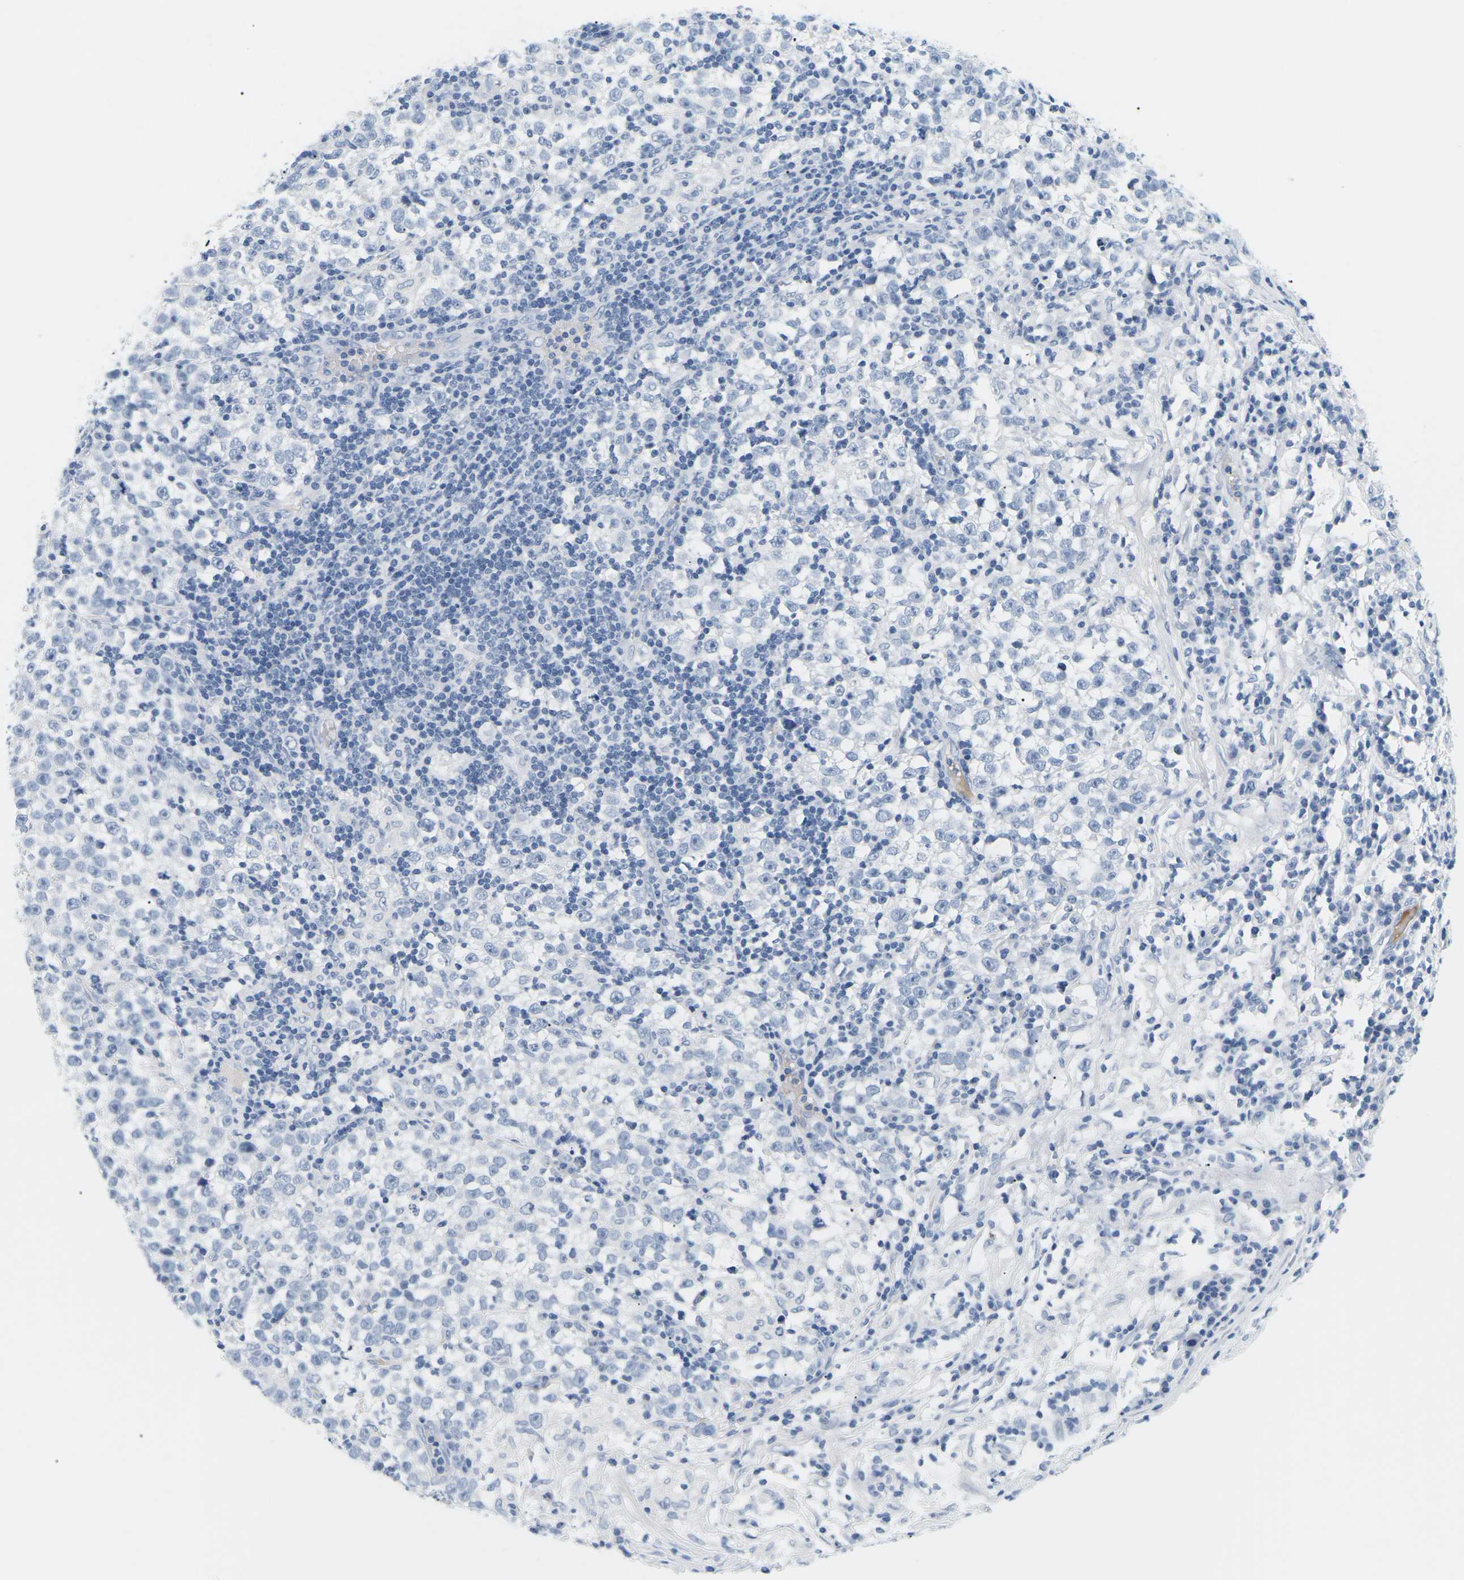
{"staining": {"intensity": "negative", "quantity": "none", "location": "none"}, "tissue": "testis cancer", "cell_type": "Tumor cells", "image_type": "cancer", "snomed": [{"axis": "morphology", "description": "Seminoma, NOS"}, {"axis": "topography", "description": "Testis"}], "caption": "This micrograph is of seminoma (testis) stained with immunohistochemistry to label a protein in brown with the nuclei are counter-stained blue. There is no staining in tumor cells. The staining was performed using DAB to visualize the protein expression in brown, while the nuclei were stained in blue with hematoxylin (Magnification: 20x).", "gene": "APOB", "patient": {"sex": "male", "age": 43}}